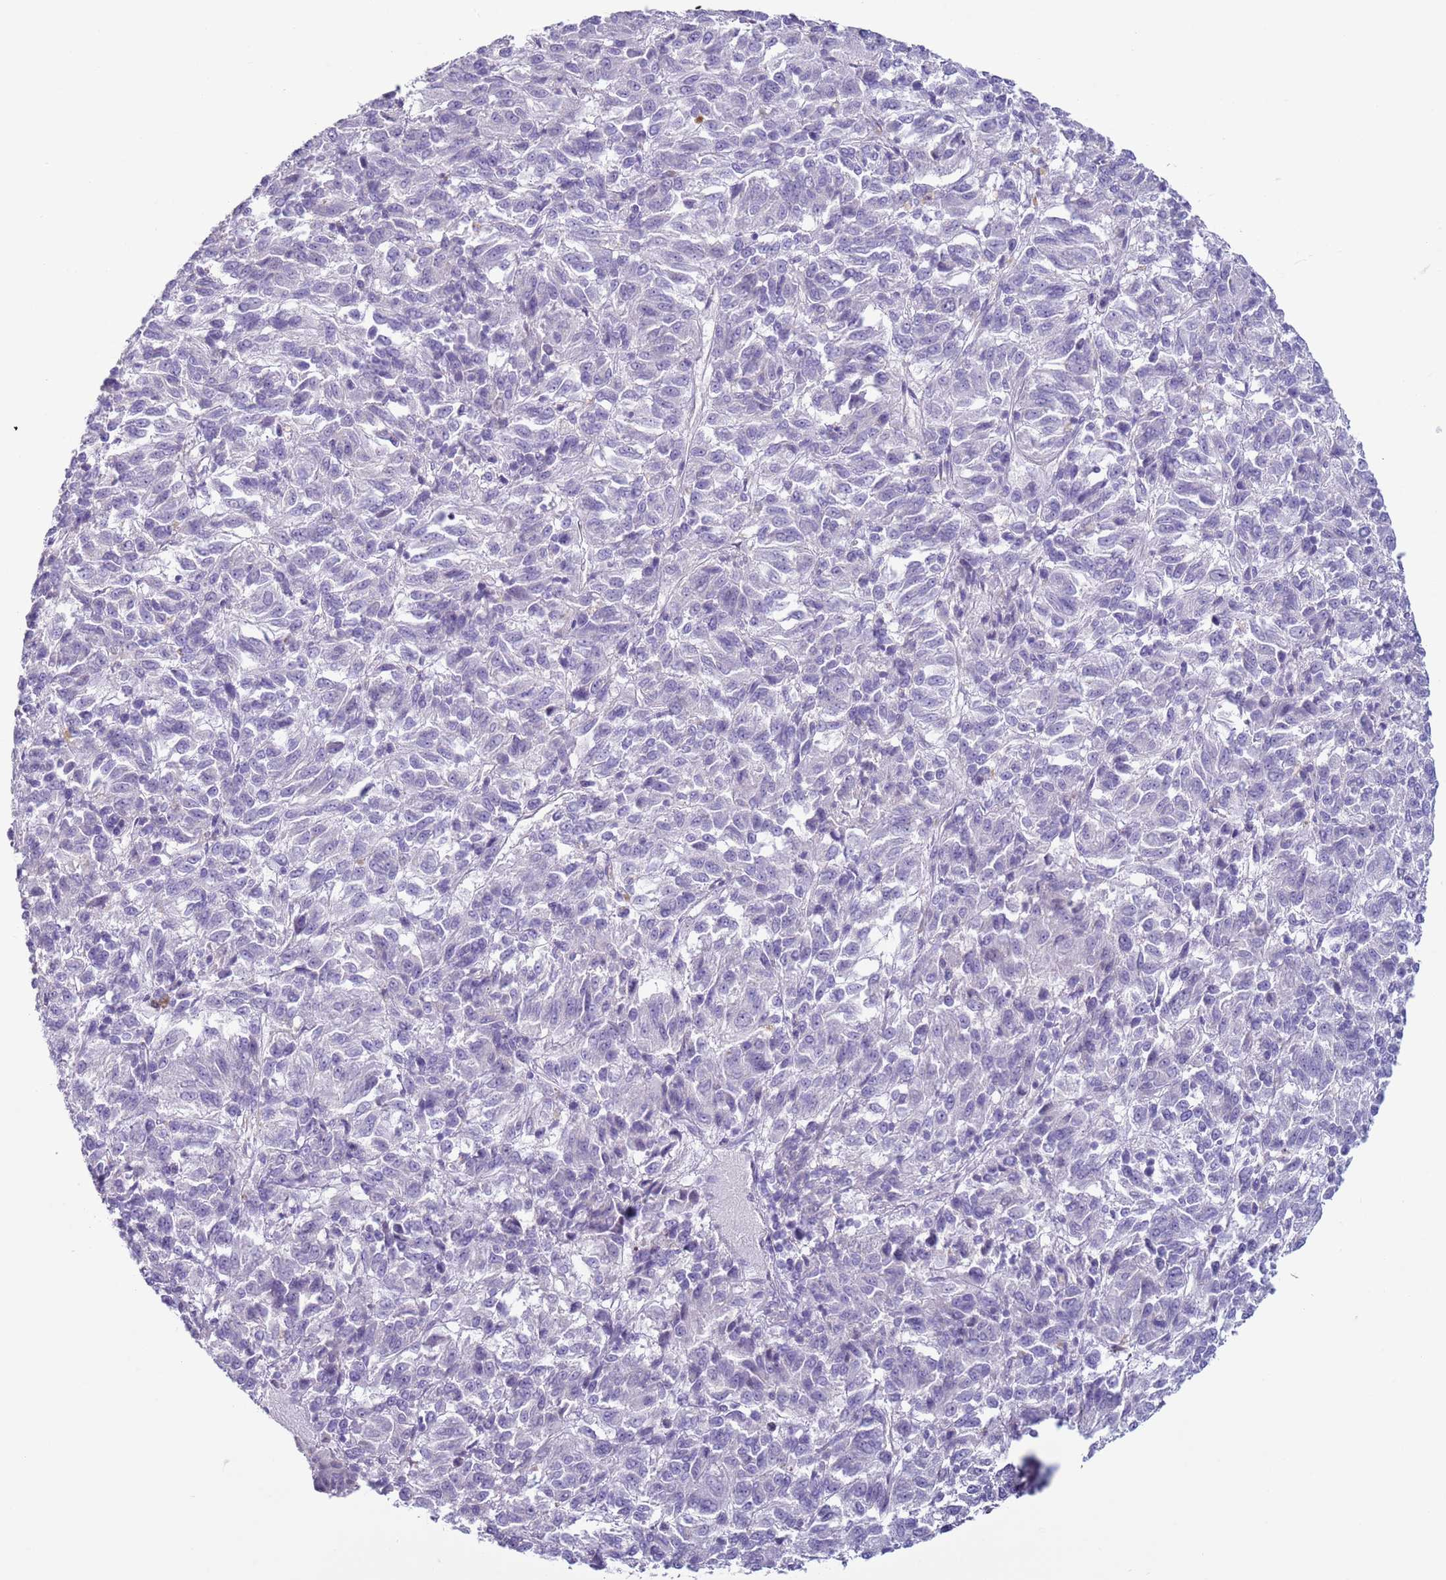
{"staining": {"intensity": "negative", "quantity": "none", "location": "none"}, "tissue": "melanoma", "cell_type": "Tumor cells", "image_type": "cancer", "snomed": [{"axis": "morphology", "description": "Malignant melanoma, Metastatic site"}, {"axis": "topography", "description": "Lung"}], "caption": "DAB (3,3'-diaminobenzidine) immunohistochemical staining of melanoma reveals no significant expression in tumor cells.", "gene": "NPAP1", "patient": {"sex": "male", "age": 64}}